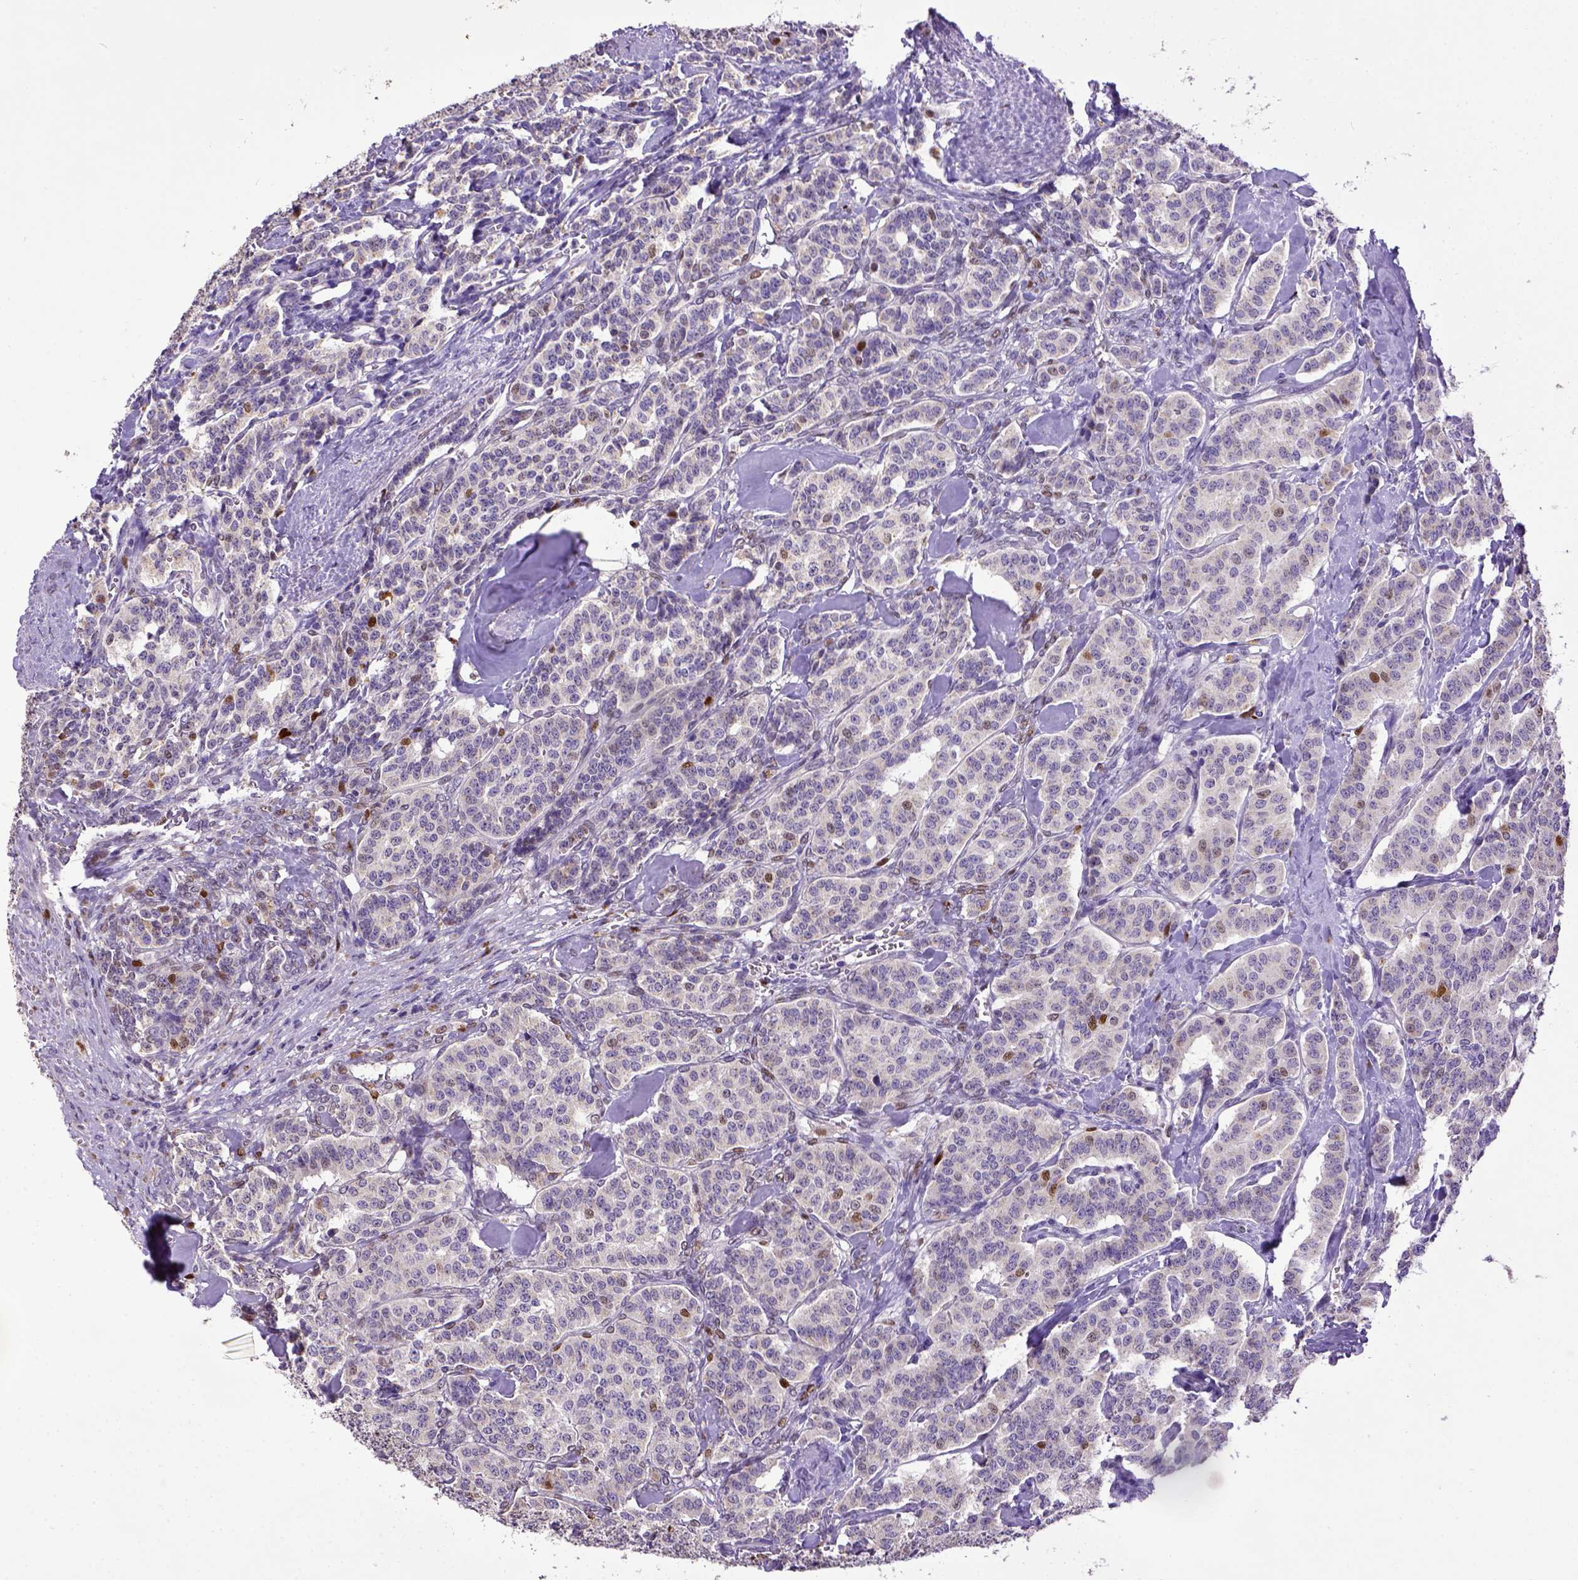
{"staining": {"intensity": "strong", "quantity": "<25%", "location": "nuclear"}, "tissue": "carcinoid", "cell_type": "Tumor cells", "image_type": "cancer", "snomed": [{"axis": "morphology", "description": "Normal tissue, NOS"}, {"axis": "morphology", "description": "Carcinoid, malignant, NOS"}, {"axis": "topography", "description": "Lung"}], "caption": "Carcinoid was stained to show a protein in brown. There is medium levels of strong nuclear positivity in about <25% of tumor cells. The protein is shown in brown color, while the nuclei are stained blue.", "gene": "CDKN1A", "patient": {"sex": "female", "age": 46}}